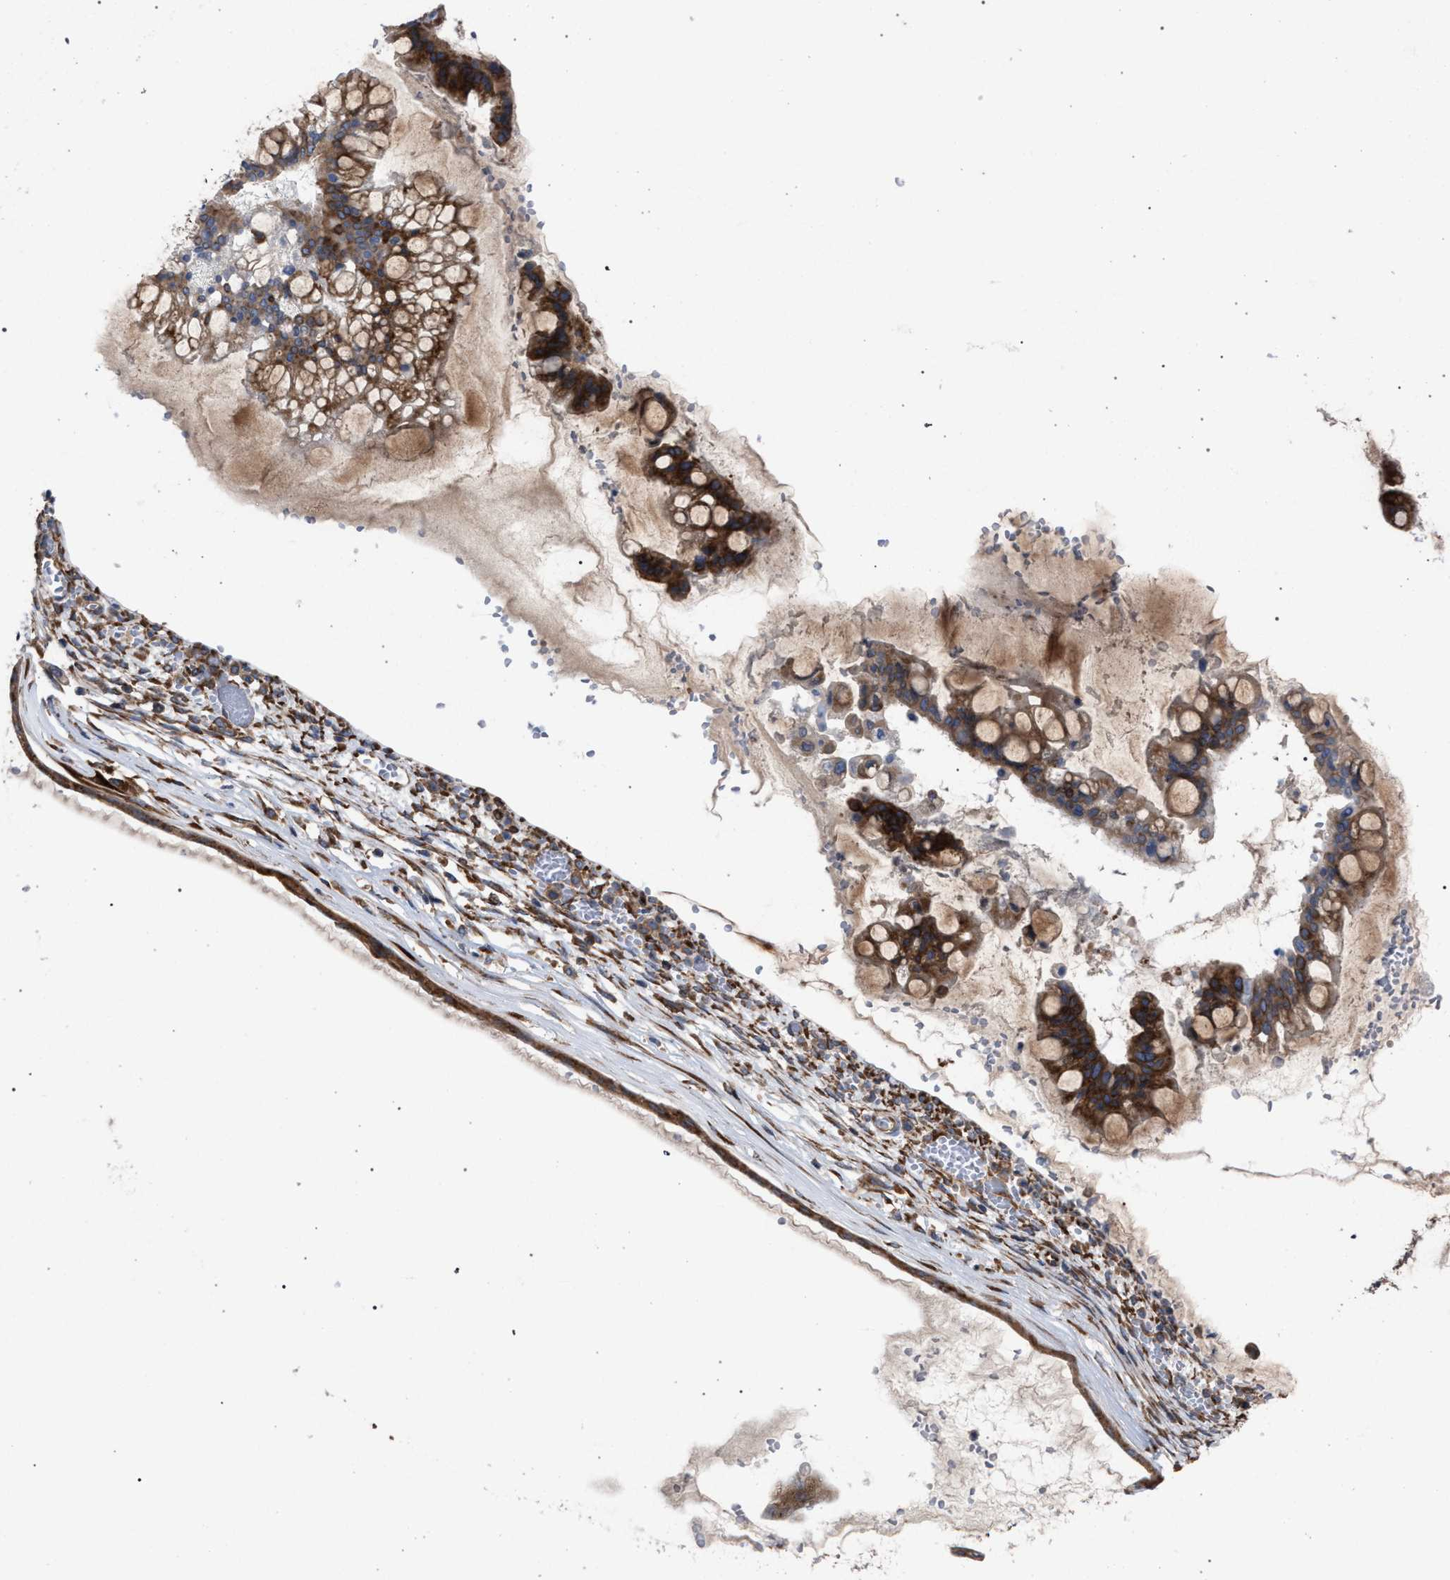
{"staining": {"intensity": "strong", "quantity": ">75%", "location": "cytoplasmic/membranous"}, "tissue": "ovarian cancer", "cell_type": "Tumor cells", "image_type": "cancer", "snomed": [{"axis": "morphology", "description": "Cystadenocarcinoma, mucinous, NOS"}, {"axis": "topography", "description": "Ovary"}], "caption": "The micrograph displays immunohistochemical staining of ovarian cancer. There is strong cytoplasmic/membranous expression is seen in approximately >75% of tumor cells.", "gene": "CDR2L", "patient": {"sex": "female", "age": 73}}